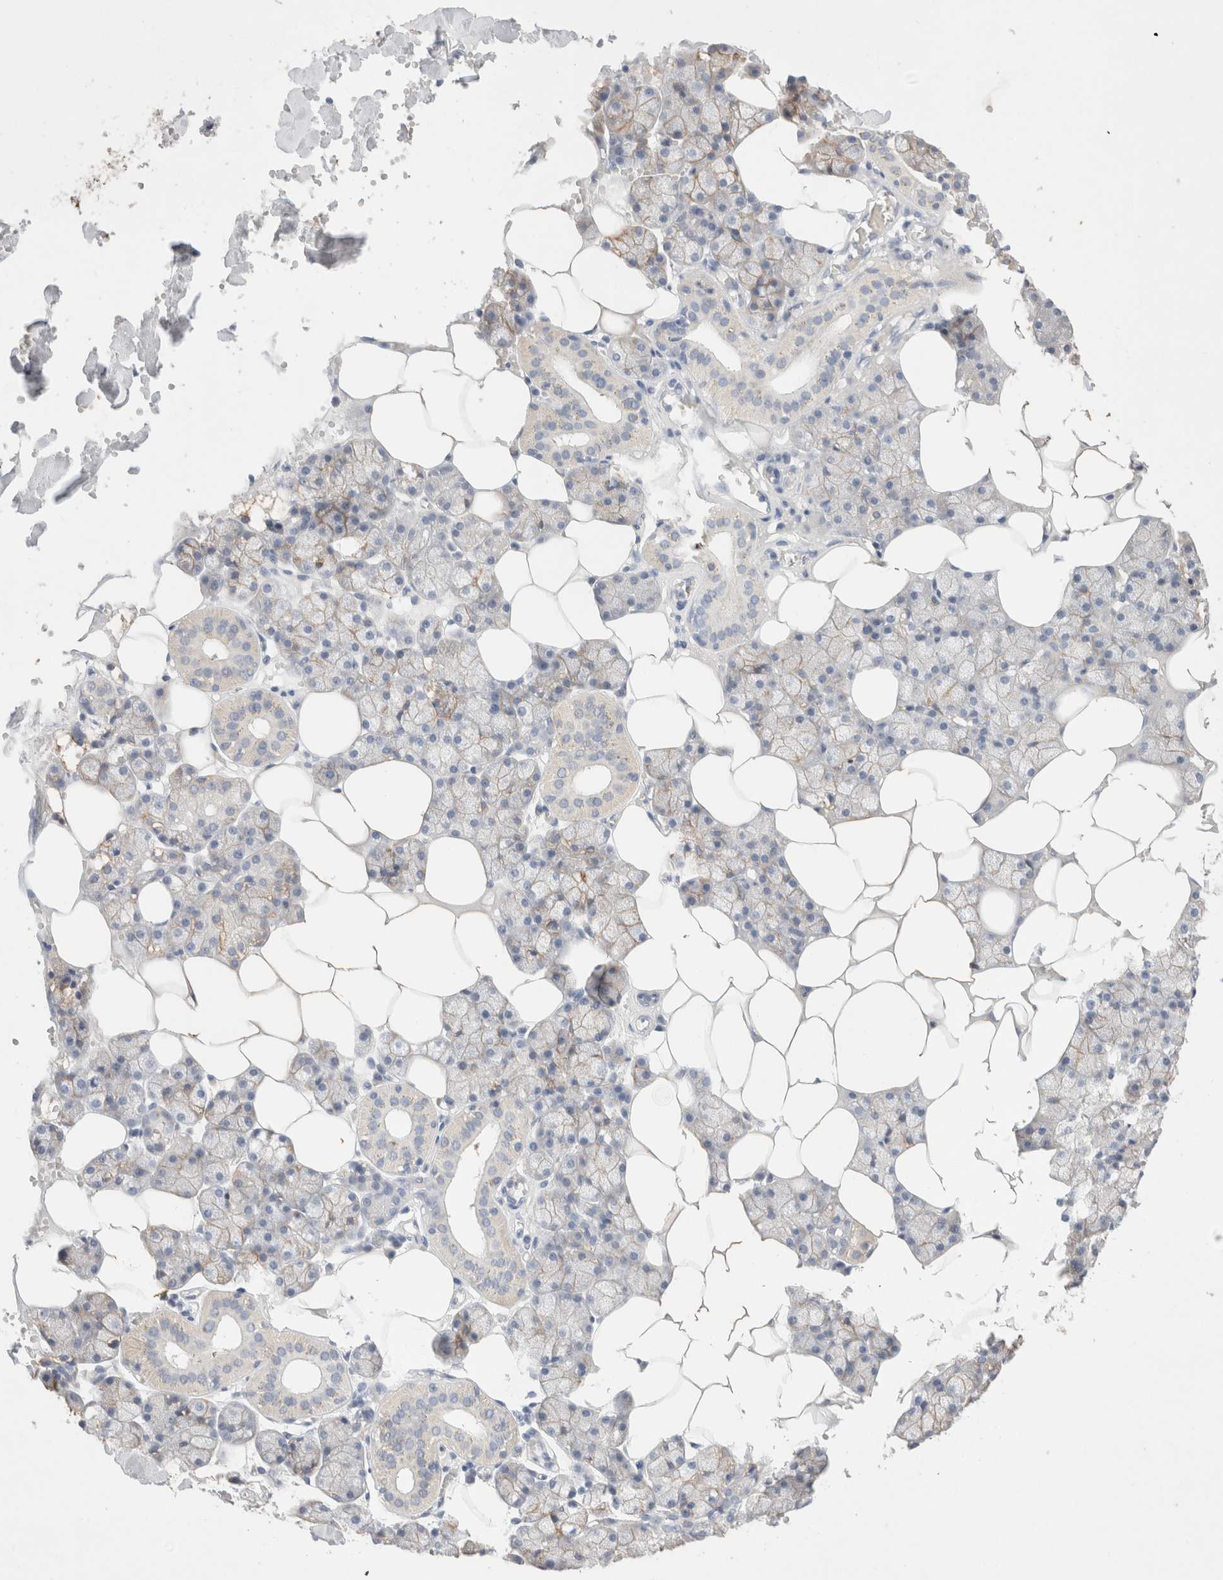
{"staining": {"intensity": "weak", "quantity": "<25%", "location": "cytoplasmic/membranous"}, "tissue": "salivary gland", "cell_type": "Glandular cells", "image_type": "normal", "snomed": [{"axis": "morphology", "description": "Normal tissue, NOS"}, {"axis": "topography", "description": "Salivary gland"}], "caption": "This micrograph is of normal salivary gland stained with IHC to label a protein in brown with the nuclei are counter-stained blue. There is no staining in glandular cells.", "gene": "EPCAM", "patient": {"sex": "male", "age": 62}}